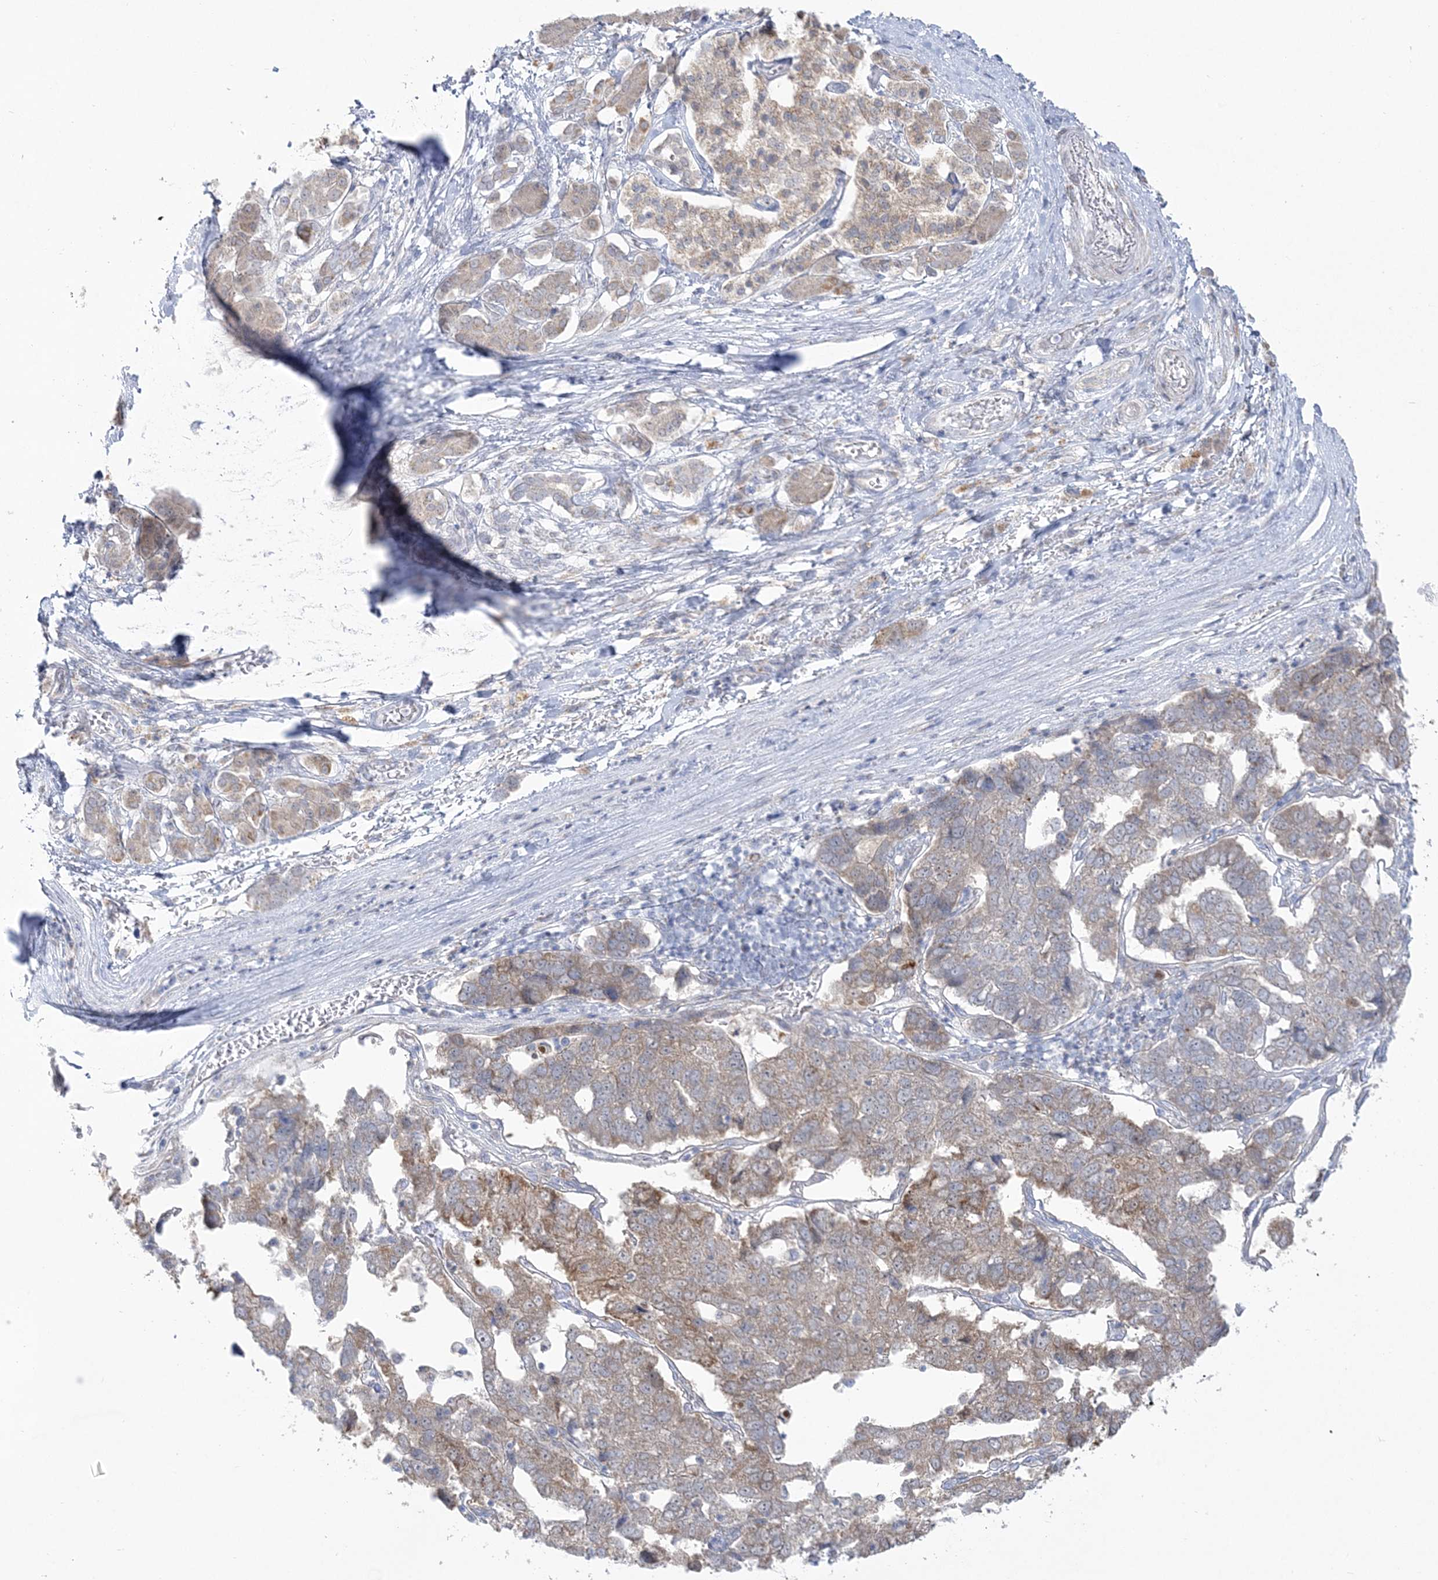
{"staining": {"intensity": "moderate", "quantity": "<25%", "location": "cytoplasmic/membranous"}, "tissue": "pancreatic cancer", "cell_type": "Tumor cells", "image_type": "cancer", "snomed": [{"axis": "morphology", "description": "Adenocarcinoma, NOS"}, {"axis": "topography", "description": "Pancreas"}], "caption": "Adenocarcinoma (pancreatic) stained with a brown dye reveals moderate cytoplasmic/membranous positive positivity in about <25% of tumor cells.", "gene": "PCBD1", "patient": {"sex": "female", "age": 61}}